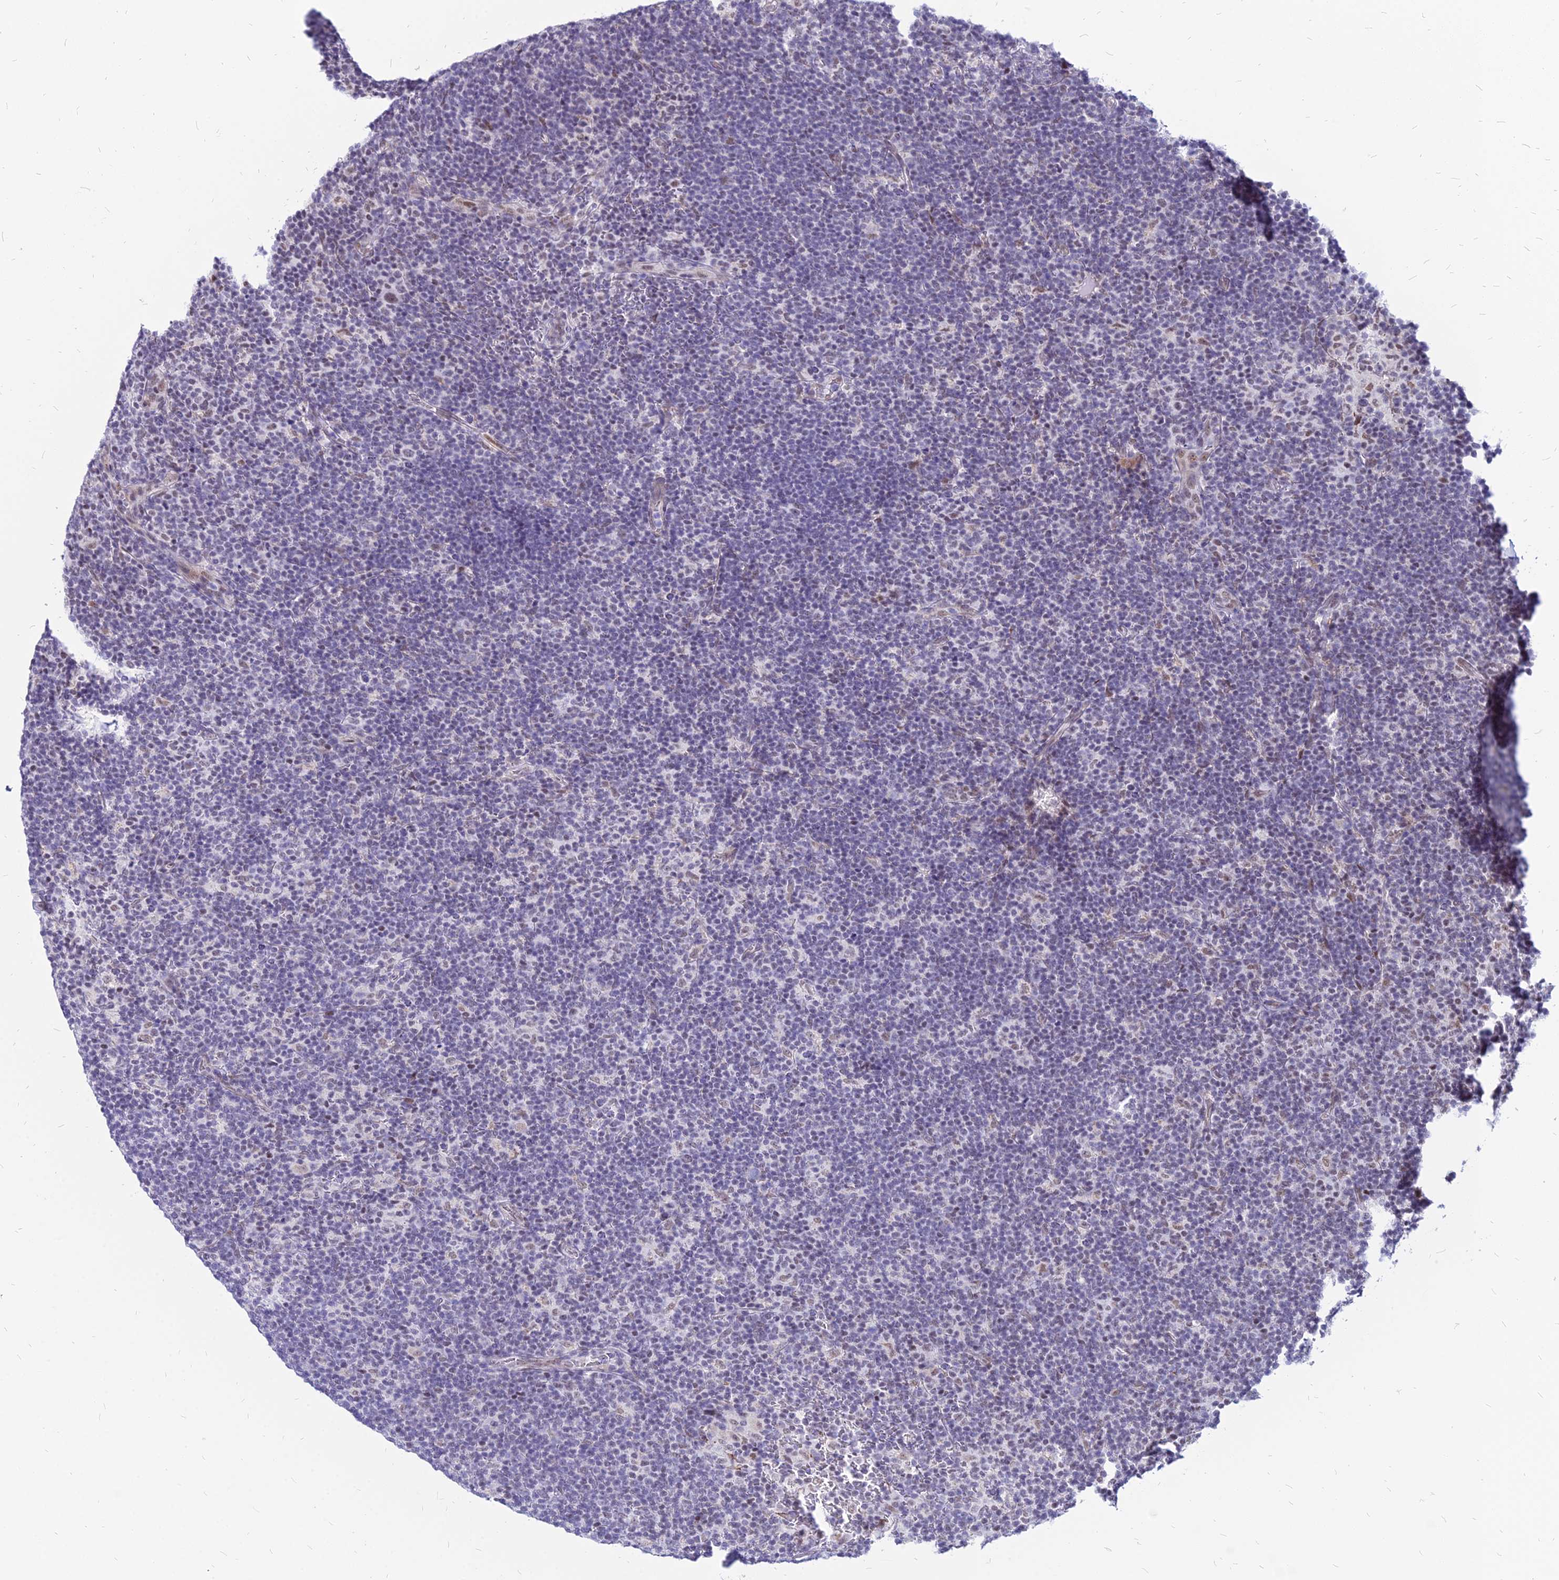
{"staining": {"intensity": "weak", "quantity": "<25%", "location": "nuclear"}, "tissue": "lymphoma", "cell_type": "Tumor cells", "image_type": "cancer", "snomed": [{"axis": "morphology", "description": "Hodgkin's disease, NOS"}, {"axis": "topography", "description": "Lymph node"}], "caption": "Tumor cells show no significant protein expression in Hodgkin's disease.", "gene": "FDX2", "patient": {"sex": "female", "age": 57}}